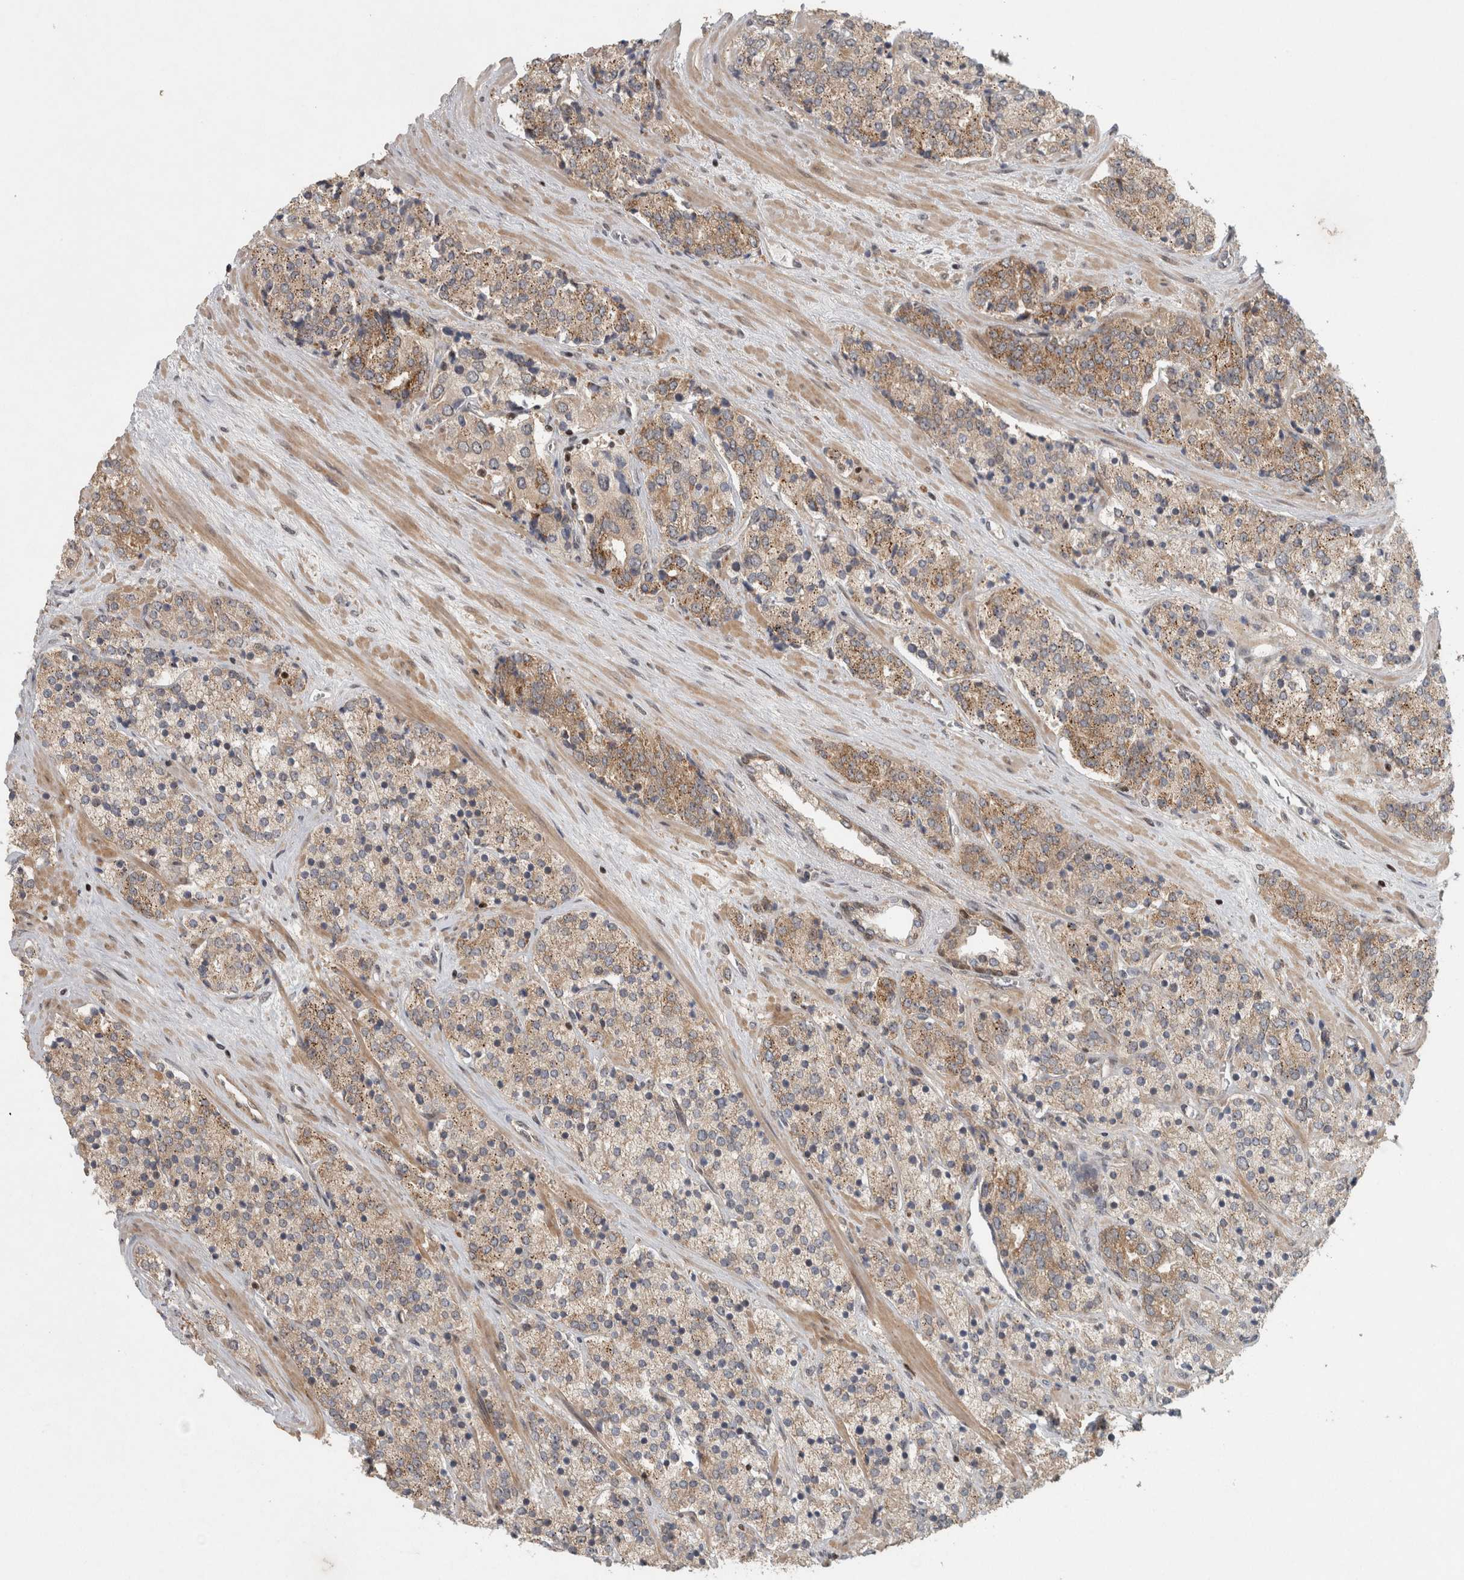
{"staining": {"intensity": "moderate", "quantity": "25%-75%", "location": "cytoplasmic/membranous"}, "tissue": "prostate cancer", "cell_type": "Tumor cells", "image_type": "cancer", "snomed": [{"axis": "morphology", "description": "Adenocarcinoma, High grade"}, {"axis": "topography", "description": "Prostate"}], "caption": "The image reveals staining of prostate high-grade adenocarcinoma, revealing moderate cytoplasmic/membranous protein staining (brown color) within tumor cells. (brown staining indicates protein expression, while blue staining denotes nuclei).", "gene": "KDM8", "patient": {"sex": "male", "age": 71}}